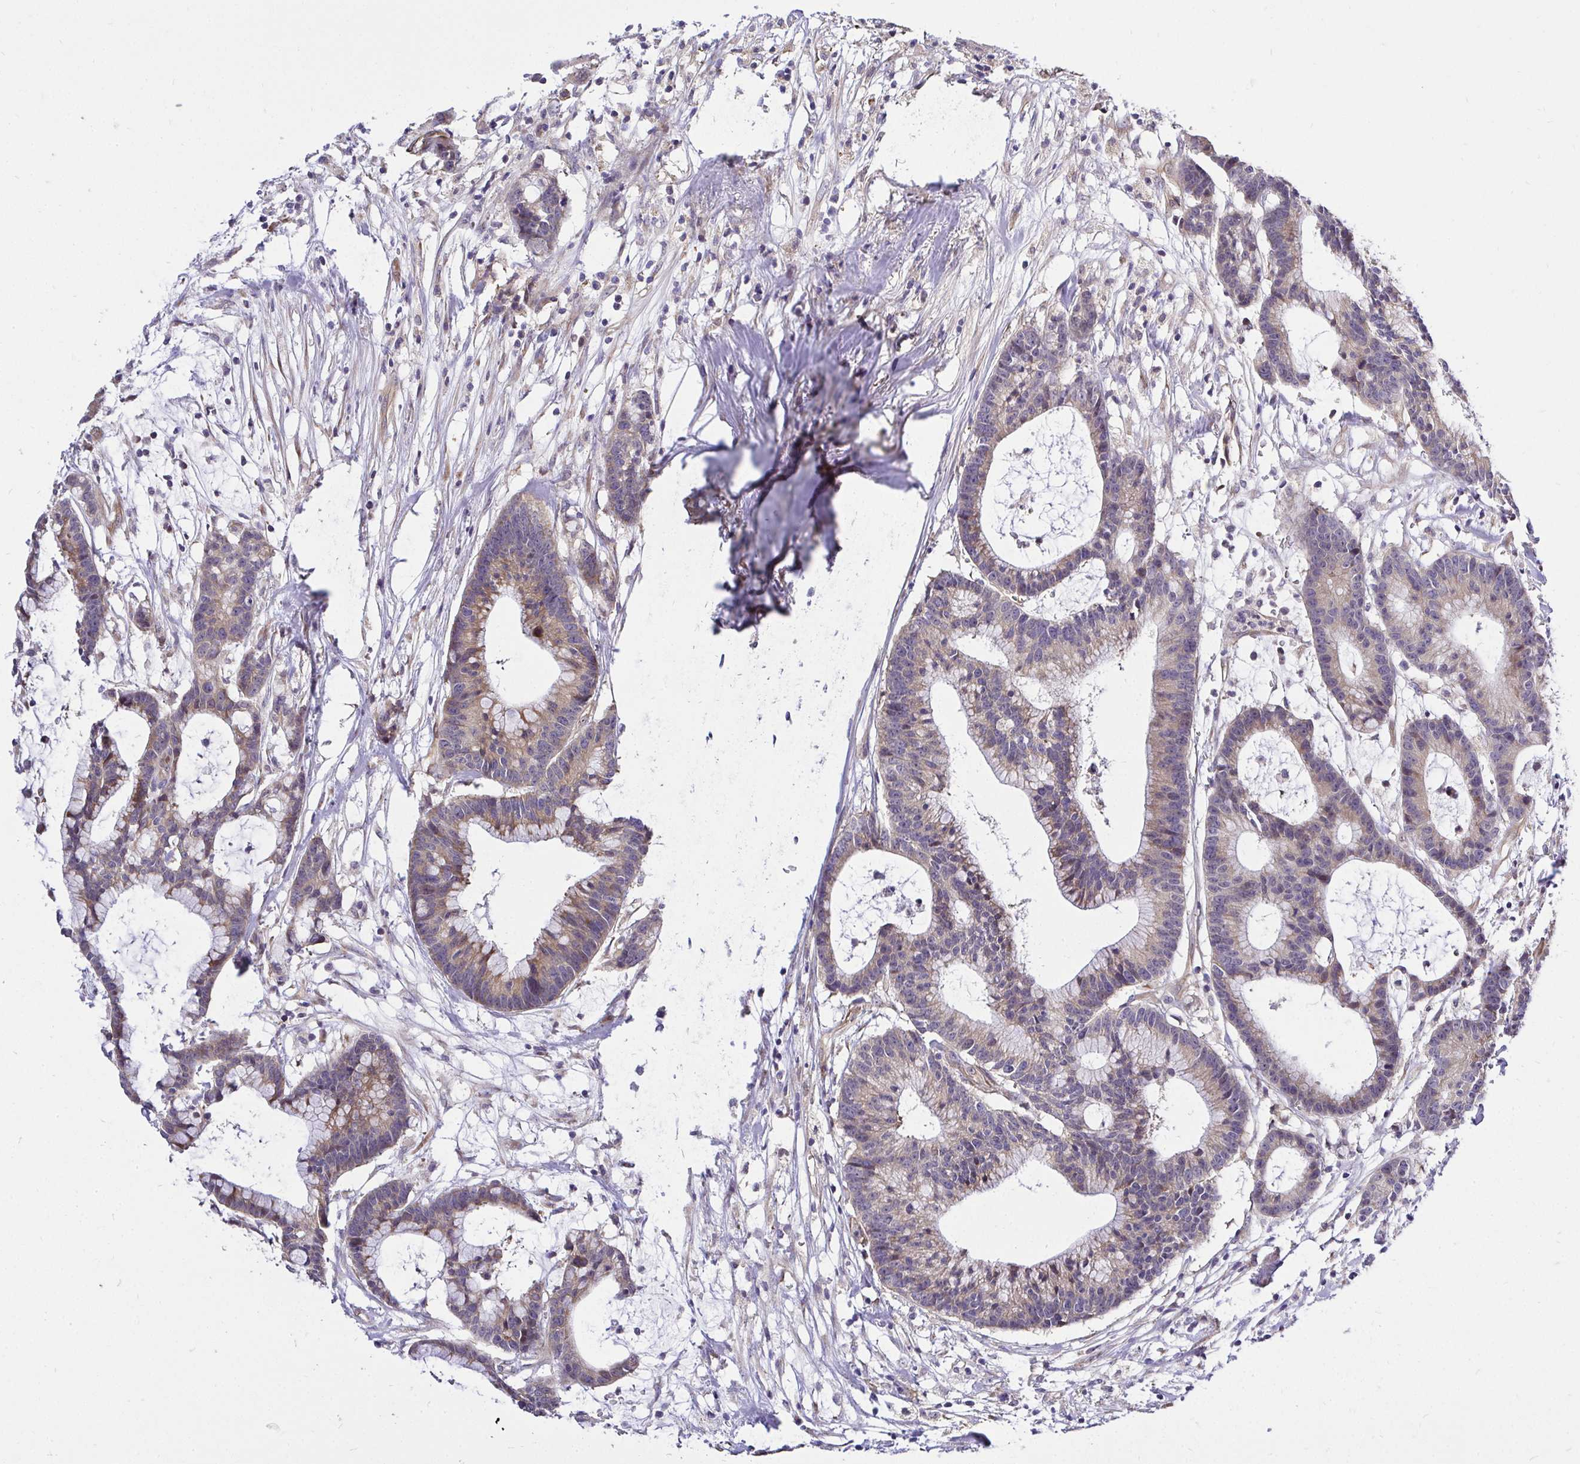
{"staining": {"intensity": "weak", "quantity": "25%-75%", "location": "cytoplasmic/membranous"}, "tissue": "colorectal cancer", "cell_type": "Tumor cells", "image_type": "cancer", "snomed": [{"axis": "morphology", "description": "Adenocarcinoma, NOS"}, {"axis": "topography", "description": "Colon"}], "caption": "IHC of human colorectal adenocarcinoma reveals low levels of weak cytoplasmic/membranous positivity in about 25%-75% of tumor cells.", "gene": "CCDC122", "patient": {"sex": "female", "age": 78}}